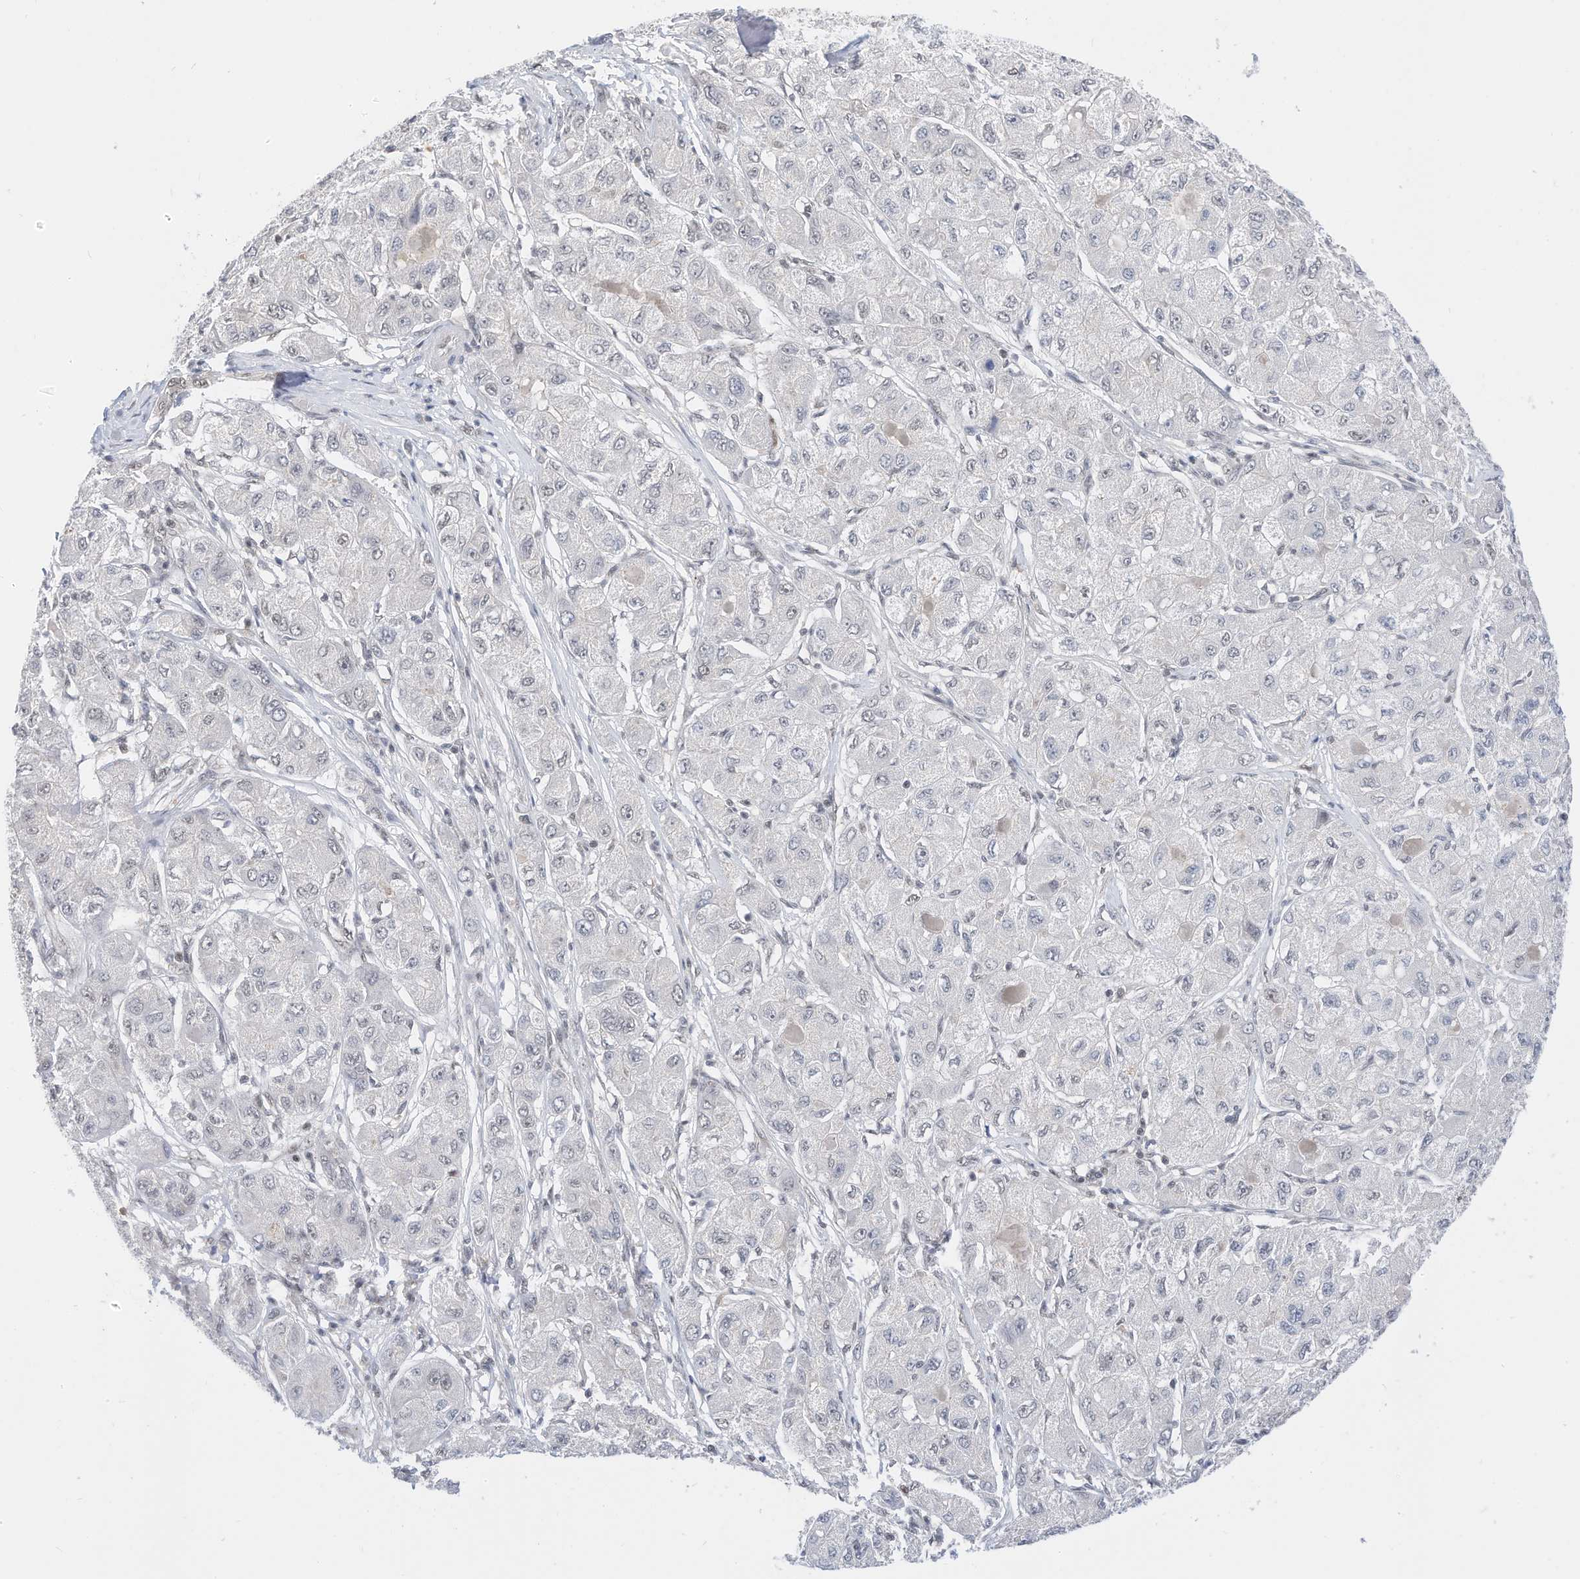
{"staining": {"intensity": "negative", "quantity": "none", "location": "none"}, "tissue": "liver cancer", "cell_type": "Tumor cells", "image_type": "cancer", "snomed": [{"axis": "morphology", "description": "Carcinoma, Hepatocellular, NOS"}, {"axis": "topography", "description": "Liver"}], "caption": "The immunohistochemistry image has no significant staining in tumor cells of liver hepatocellular carcinoma tissue.", "gene": "OGT", "patient": {"sex": "male", "age": 80}}